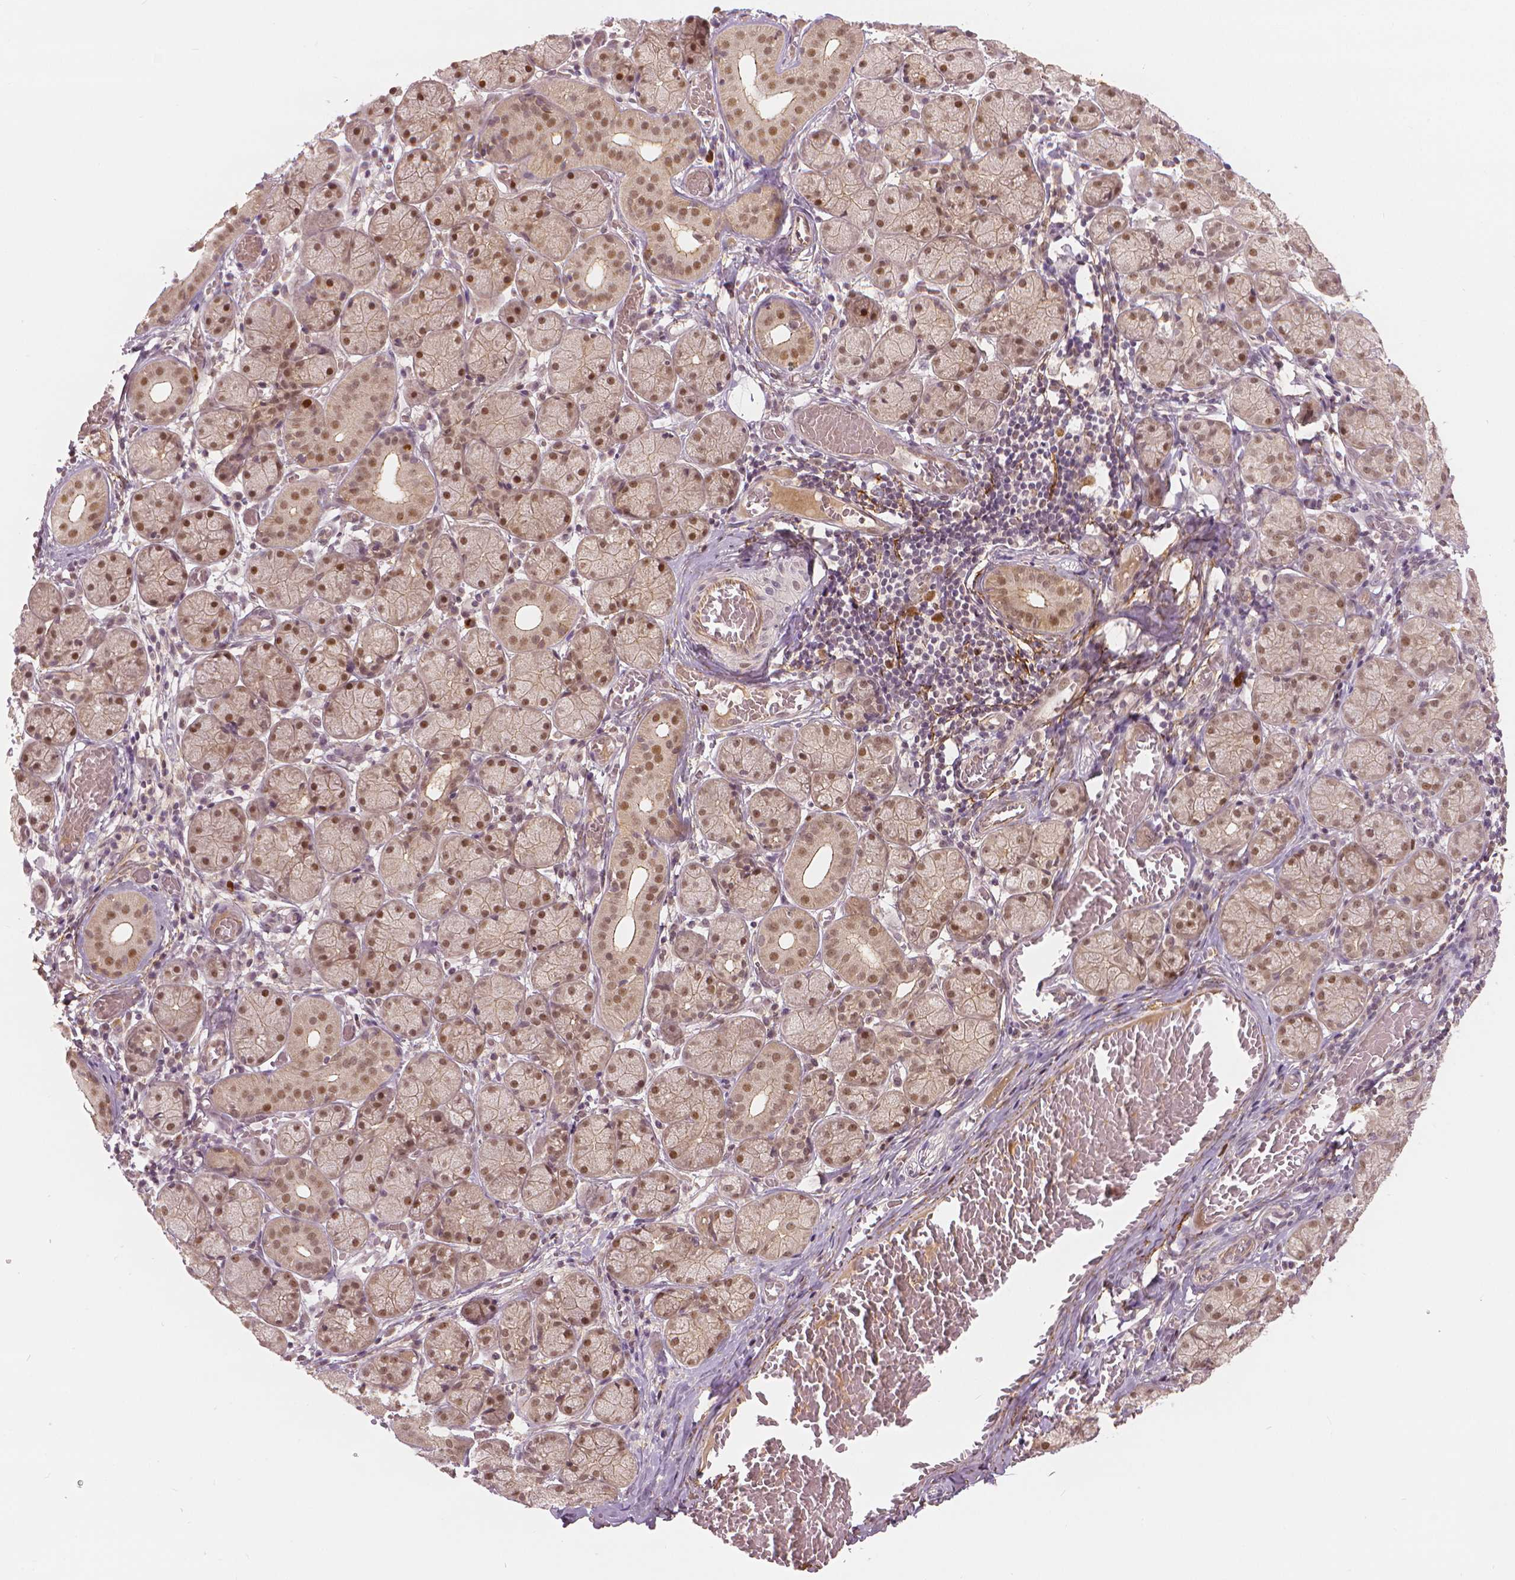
{"staining": {"intensity": "moderate", "quantity": ">75%", "location": "nuclear"}, "tissue": "salivary gland", "cell_type": "Glandular cells", "image_type": "normal", "snomed": [{"axis": "morphology", "description": "Normal tissue, NOS"}, {"axis": "topography", "description": "Salivary gland"}, {"axis": "topography", "description": "Peripheral nerve tissue"}], "caption": "Glandular cells show medium levels of moderate nuclear expression in approximately >75% of cells in benign salivary gland. The staining was performed using DAB (3,3'-diaminobenzidine) to visualize the protein expression in brown, while the nuclei were stained in blue with hematoxylin (Magnification: 20x).", "gene": "NSD2", "patient": {"sex": "female", "age": 24}}